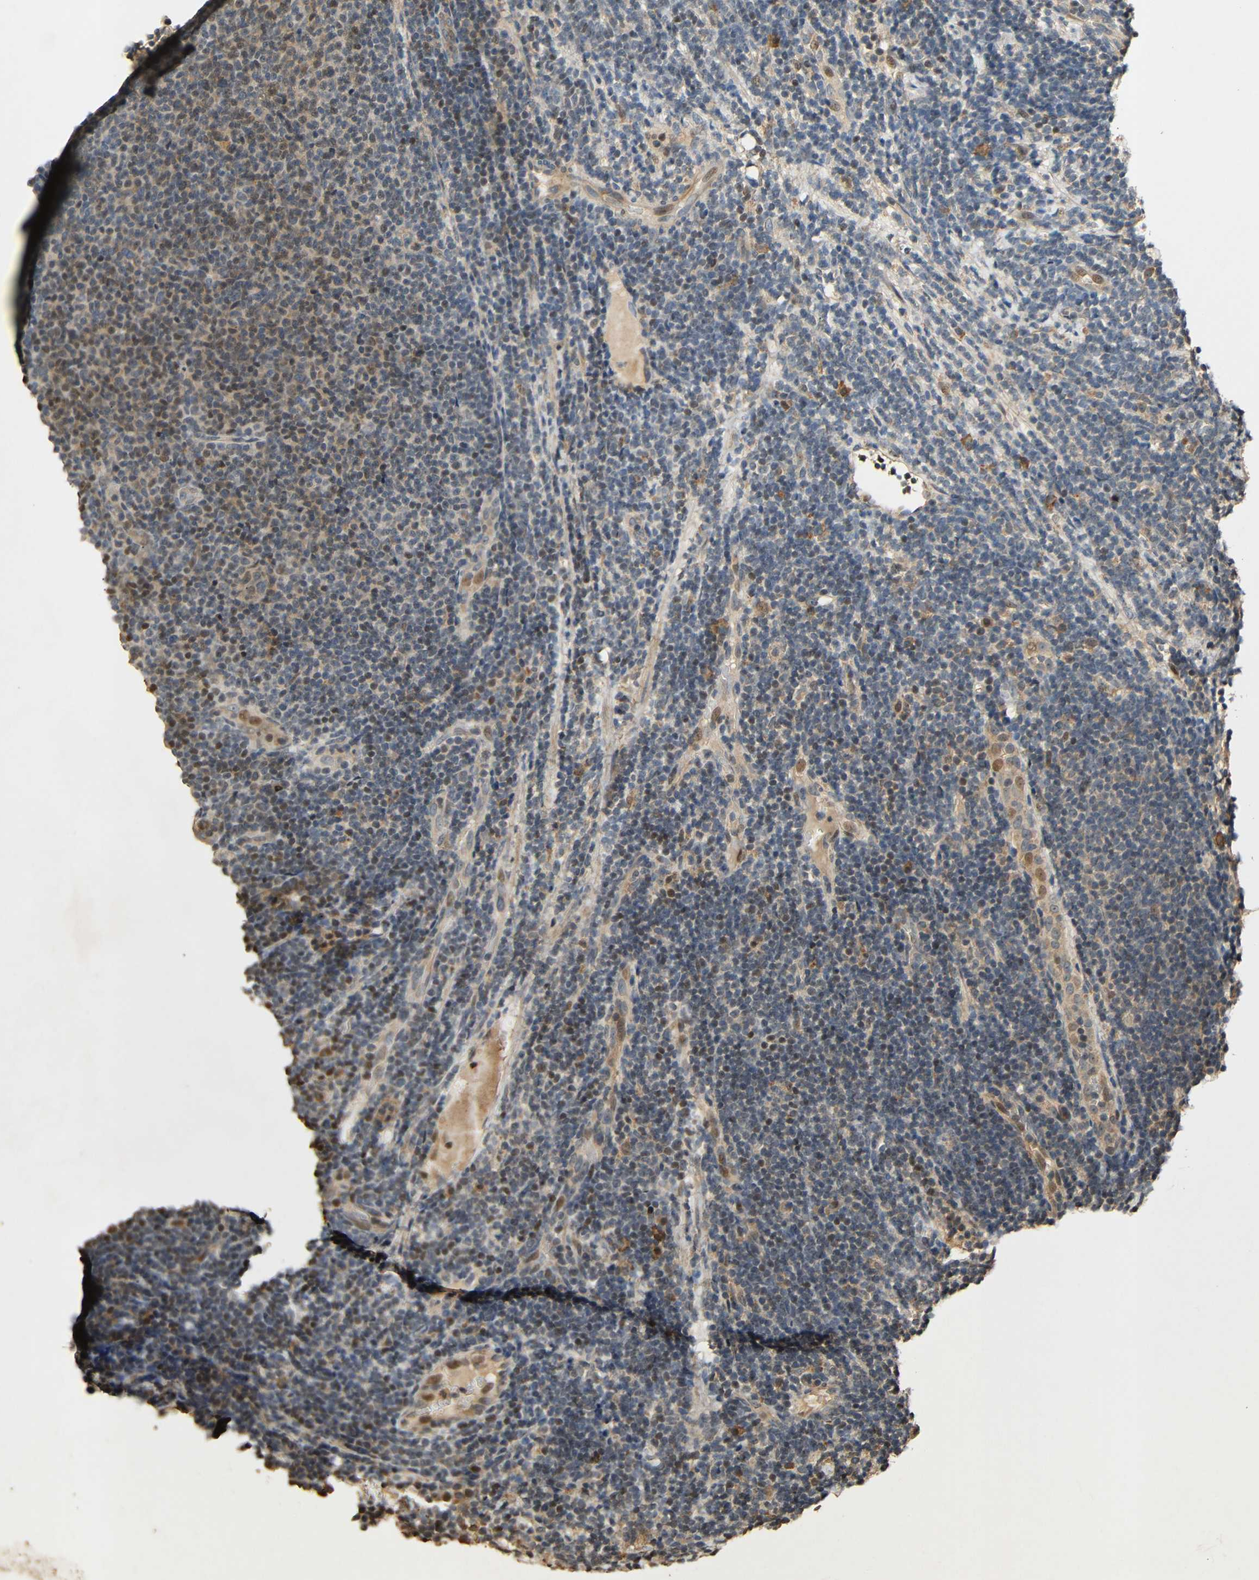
{"staining": {"intensity": "moderate", "quantity": "25%-75%", "location": "cytoplasmic/membranous,nuclear"}, "tissue": "lymphoma", "cell_type": "Tumor cells", "image_type": "cancer", "snomed": [{"axis": "morphology", "description": "Malignant lymphoma, non-Hodgkin's type, Low grade"}, {"axis": "topography", "description": "Lymph node"}], "caption": "Low-grade malignant lymphoma, non-Hodgkin's type stained with immunohistochemistry shows moderate cytoplasmic/membranous and nuclear expression in about 25%-75% of tumor cells.", "gene": "KAZALD1", "patient": {"sex": "male", "age": 66}}